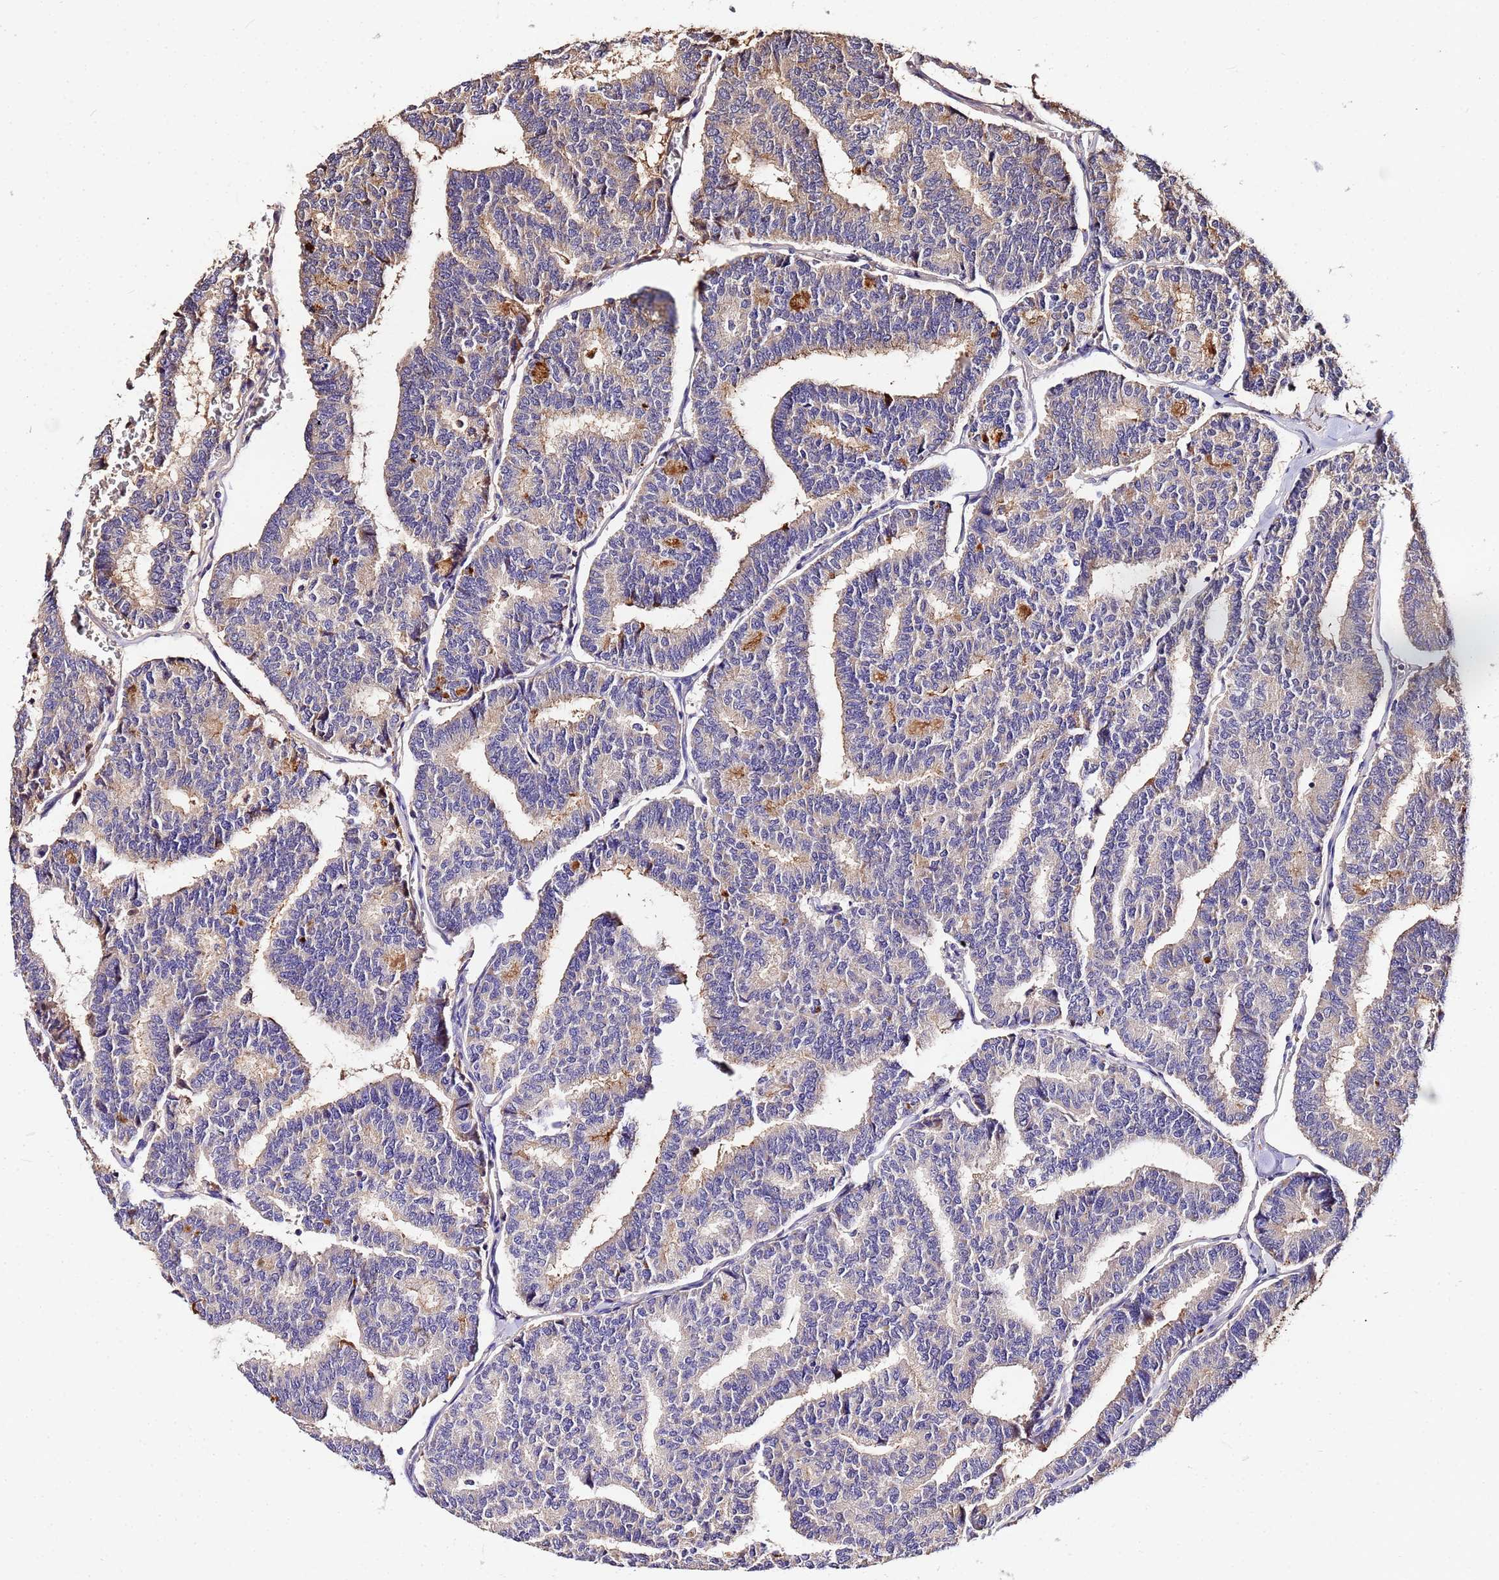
{"staining": {"intensity": "weak", "quantity": "<25%", "location": "cytoplasmic/membranous"}, "tissue": "thyroid cancer", "cell_type": "Tumor cells", "image_type": "cancer", "snomed": [{"axis": "morphology", "description": "Papillary adenocarcinoma, NOS"}, {"axis": "topography", "description": "Thyroid gland"}], "caption": "A micrograph of thyroid cancer (papillary adenocarcinoma) stained for a protein displays no brown staining in tumor cells. (DAB (3,3'-diaminobenzidine) IHC visualized using brightfield microscopy, high magnification).", "gene": "MTERF1", "patient": {"sex": "female", "age": 35}}